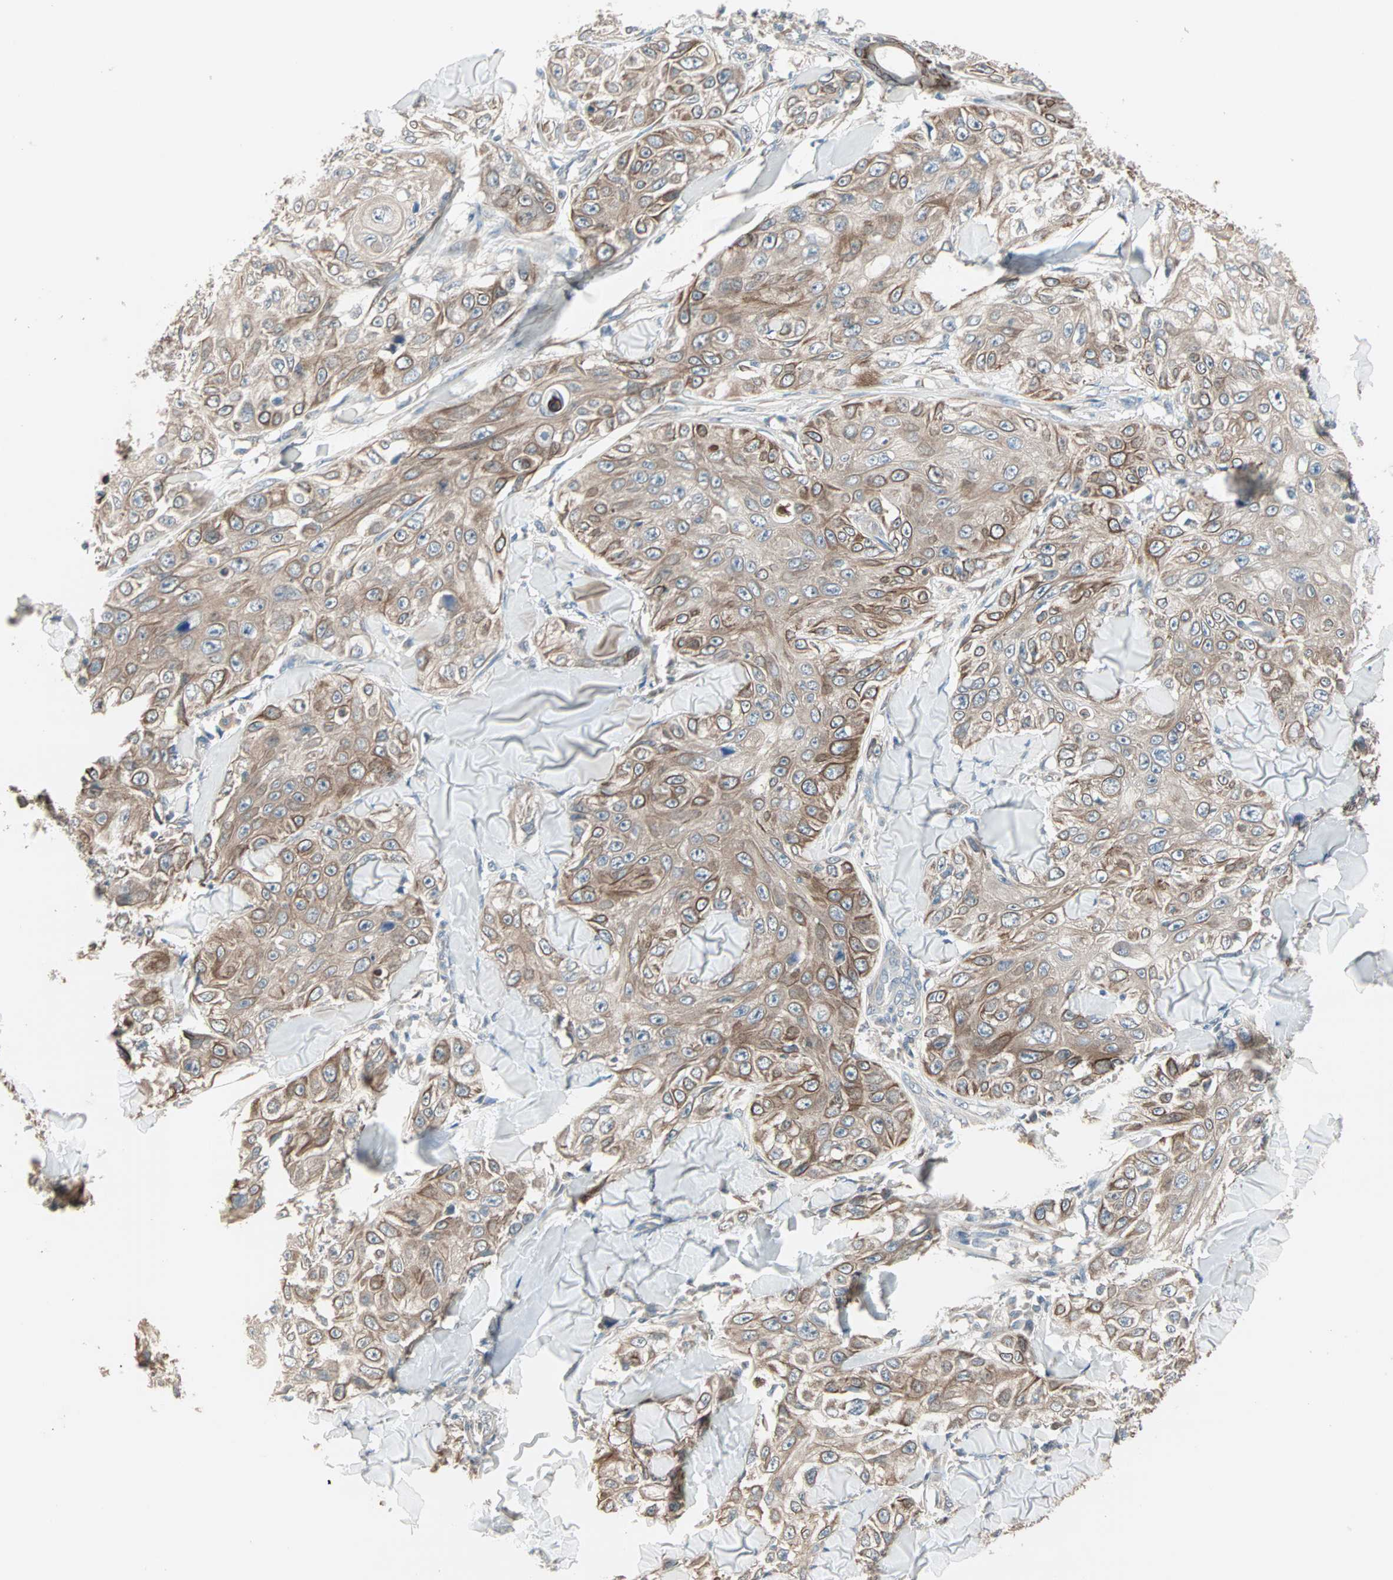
{"staining": {"intensity": "moderate", "quantity": ">75%", "location": "cytoplasmic/membranous"}, "tissue": "skin cancer", "cell_type": "Tumor cells", "image_type": "cancer", "snomed": [{"axis": "morphology", "description": "Squamous cell carcinoma, NOS"}, {"axis": "topography", "description": "Skin"}], "caption": "This is a photomicrograph of IHC staining of squamous cell carcinoma (skin), which shows moderate expression in the cytoplasmic/membranous of tumor cells.", "gene": "ZFP36", "patient": {"sex": "male", "age": 86}}